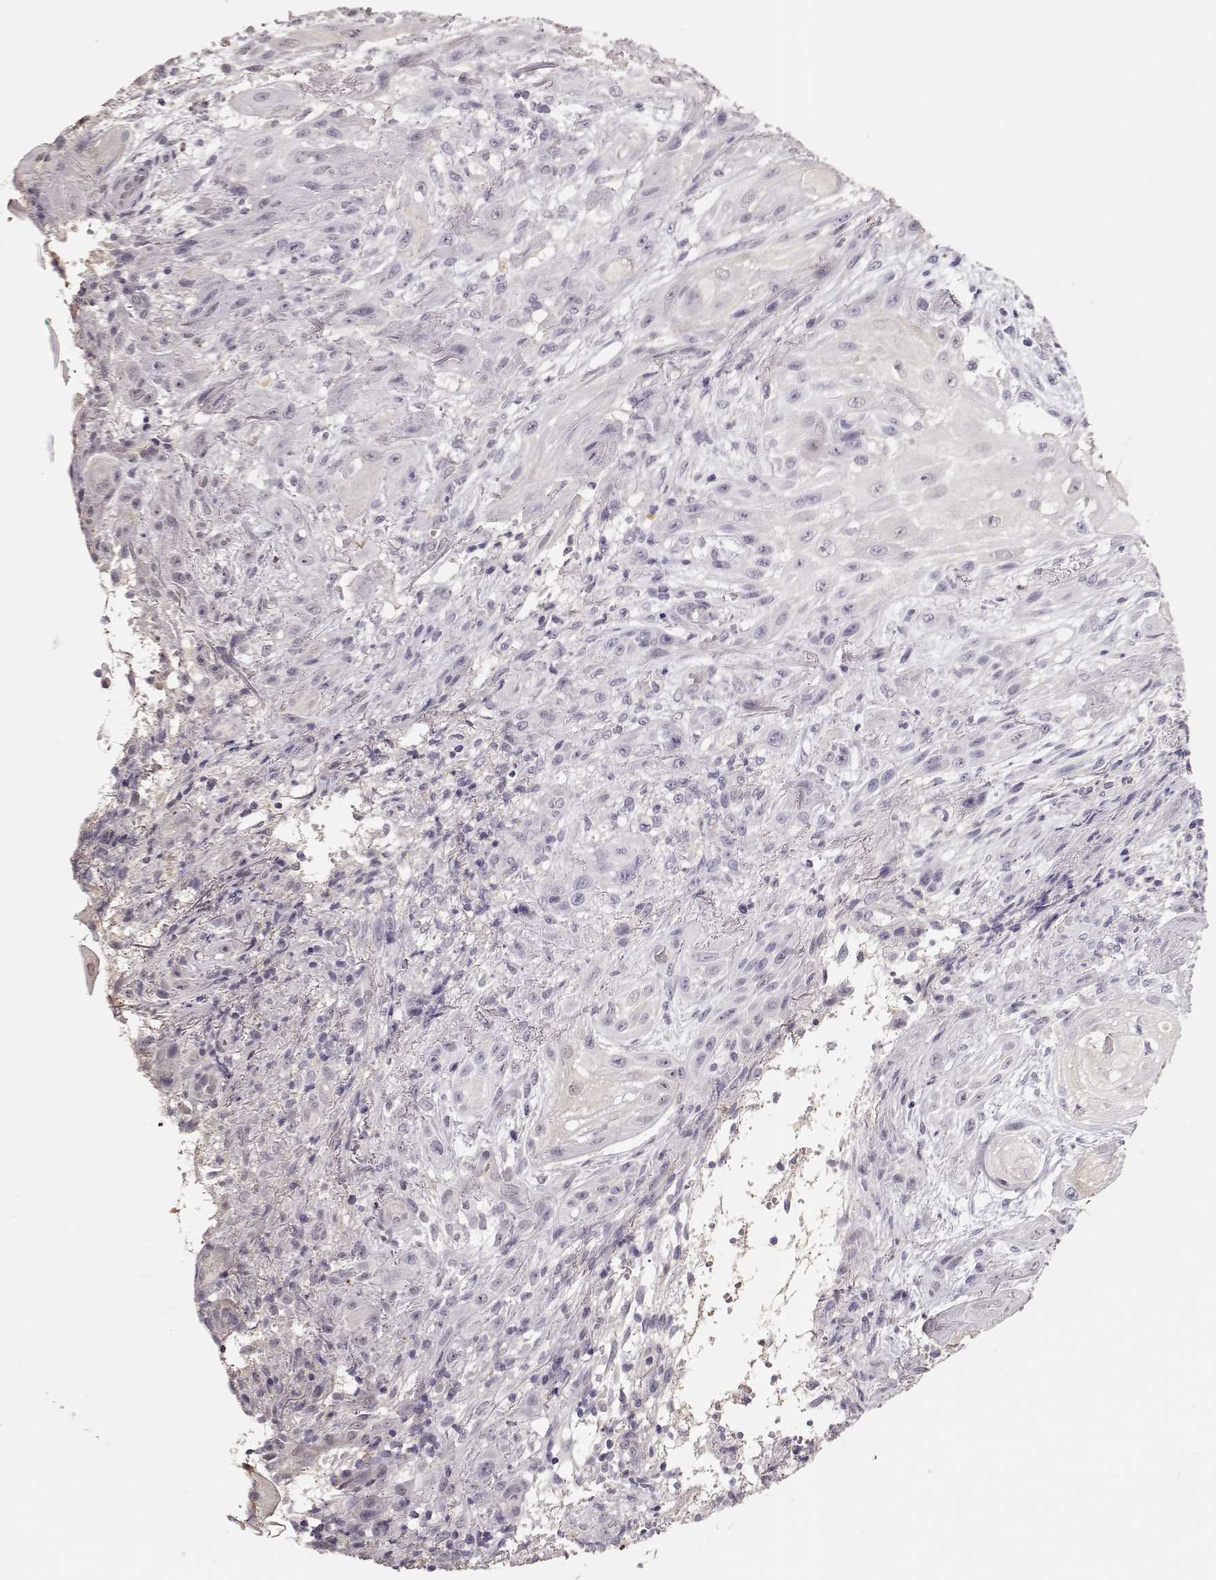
{"staining": {"intensity": "negative", "quantity": "none", "location": "none"}, "tissue": "skin cancer", "cell_type": "Tumor cells", "image_type": "cancer", "snomed": [{"axis": "morphology", "description": "Squamous cell carcinoma, NOS"}, {"axis": "topography", "description": "Skin"}], "caption": "High magnification brightfield microscopy of squamous cell carcinoma (skin) stained with DAB (brown) and counterstained with hematoxylin (blue): tumor cells show no significant positivity. The staining was performed using DAB to visualize the protein expression in brown, while the nuclei were stained in blue with hematoxylin (Magnification: 20x).", "gene": "POU1F1", "patient": {"sex": "male", "age": 62}}